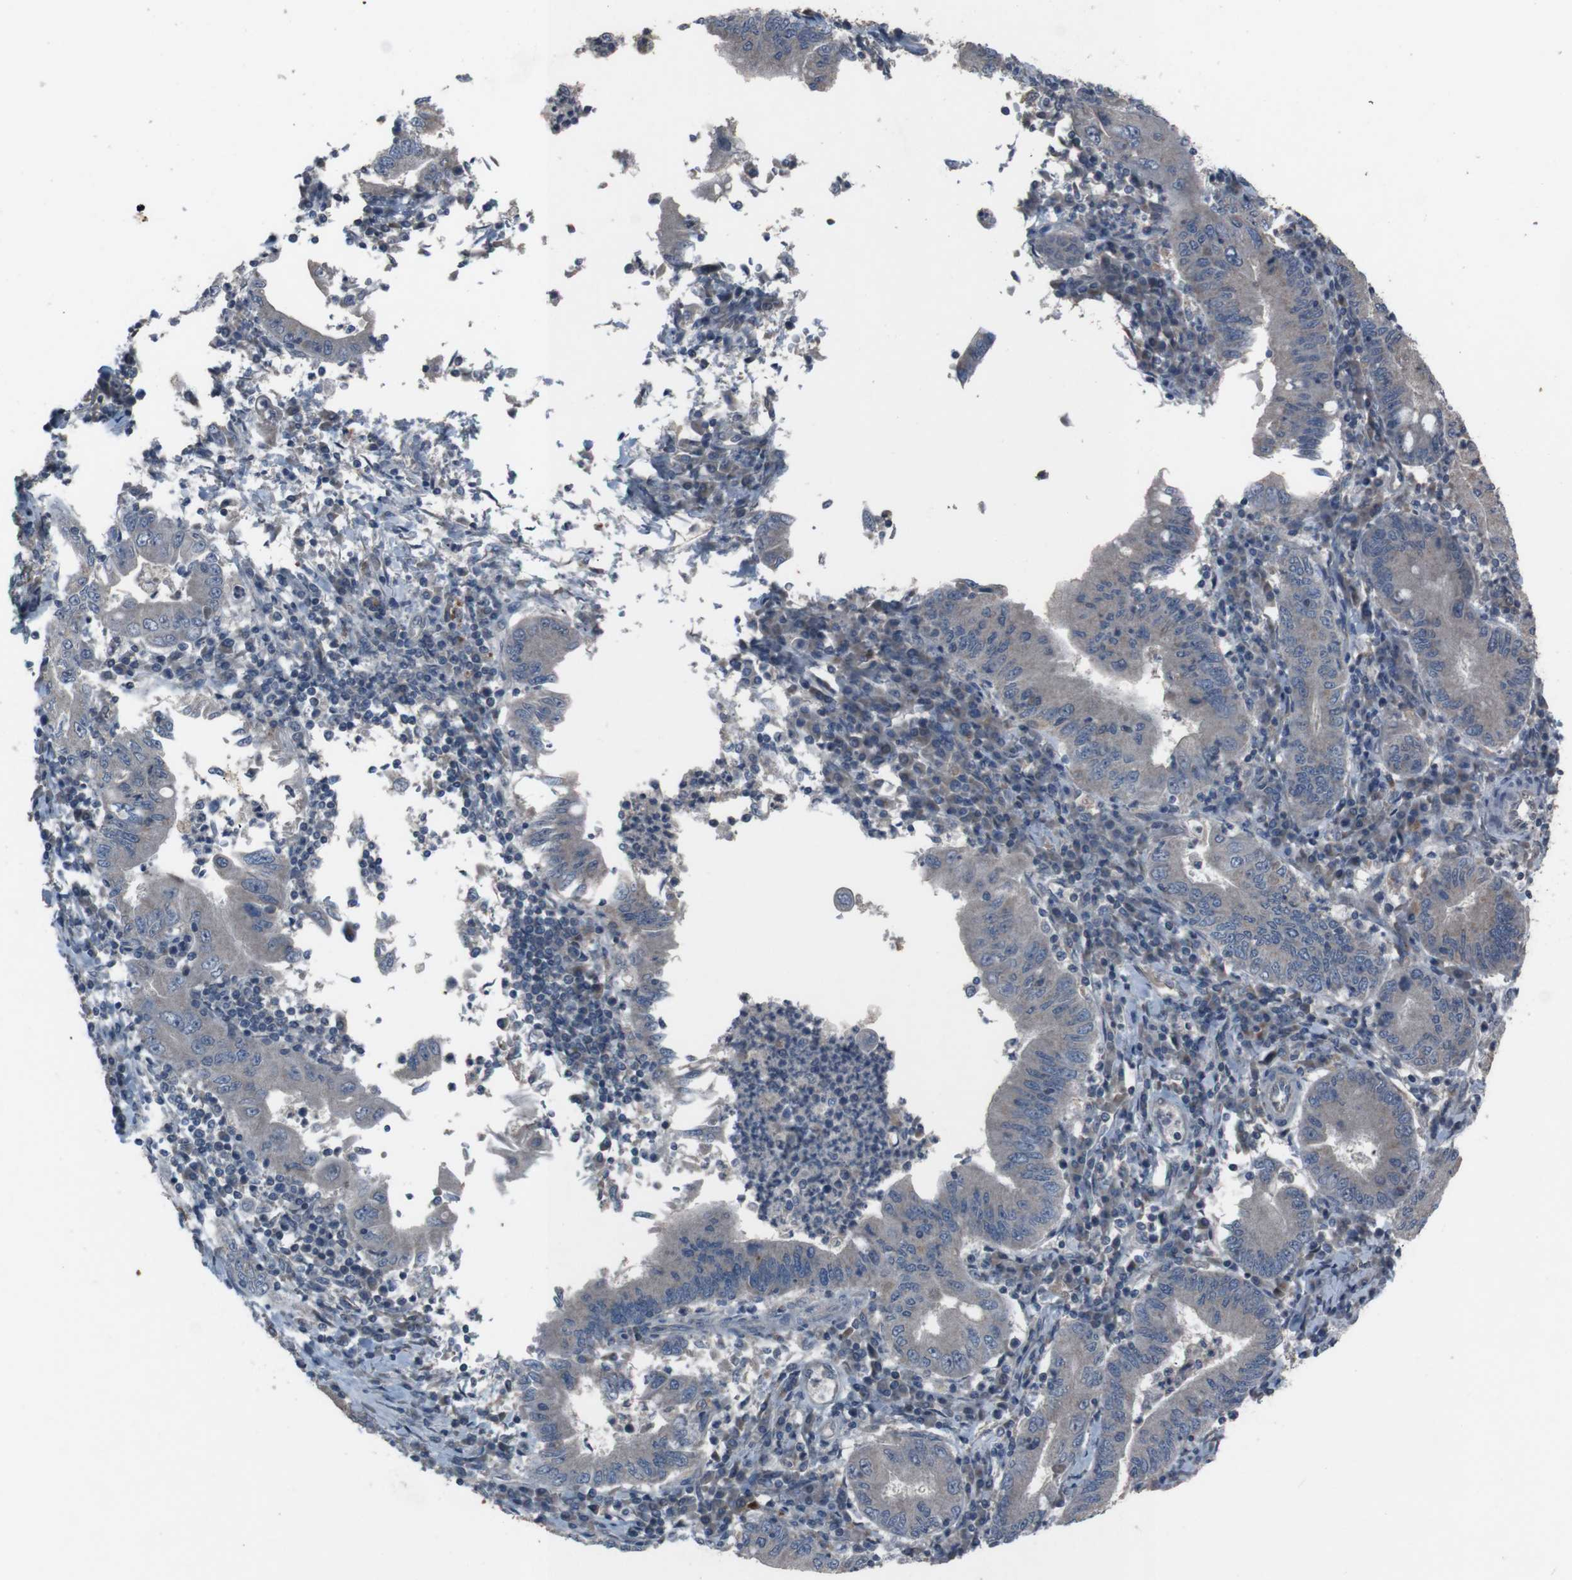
{"staining": {"intensity": "weak", "quantity": "25%-75%", "location": "cytoplasmic/membranous"}, "tissue": "stomach cancer", "cell_type": "Tumor cells", "image_type": "cancer", "snomed": [{"axis": "morphology", "description": "Normal tissue, NOS"}, {"axis": "morphology", "description": "Adenocarcinoma, NOS"}, {"axis": "topography", "description": "Esophagus"}, {"axis": "topography", "description": "Stomach, upper"}, {"axis": "topography", "description": "Peripheral nerve tissue"}], "caption": "Immunohistochemistry (IHC) micrograph of human stomach cancer (adenocarcinoma) stained for a protein (brown), which demonstrates low levels of weak cytoplasmic/membranous staining in approximately 25%-75% of tumor cells.", "gene": "EFNA5", "patient": {"sex": "male", "age": 62}}